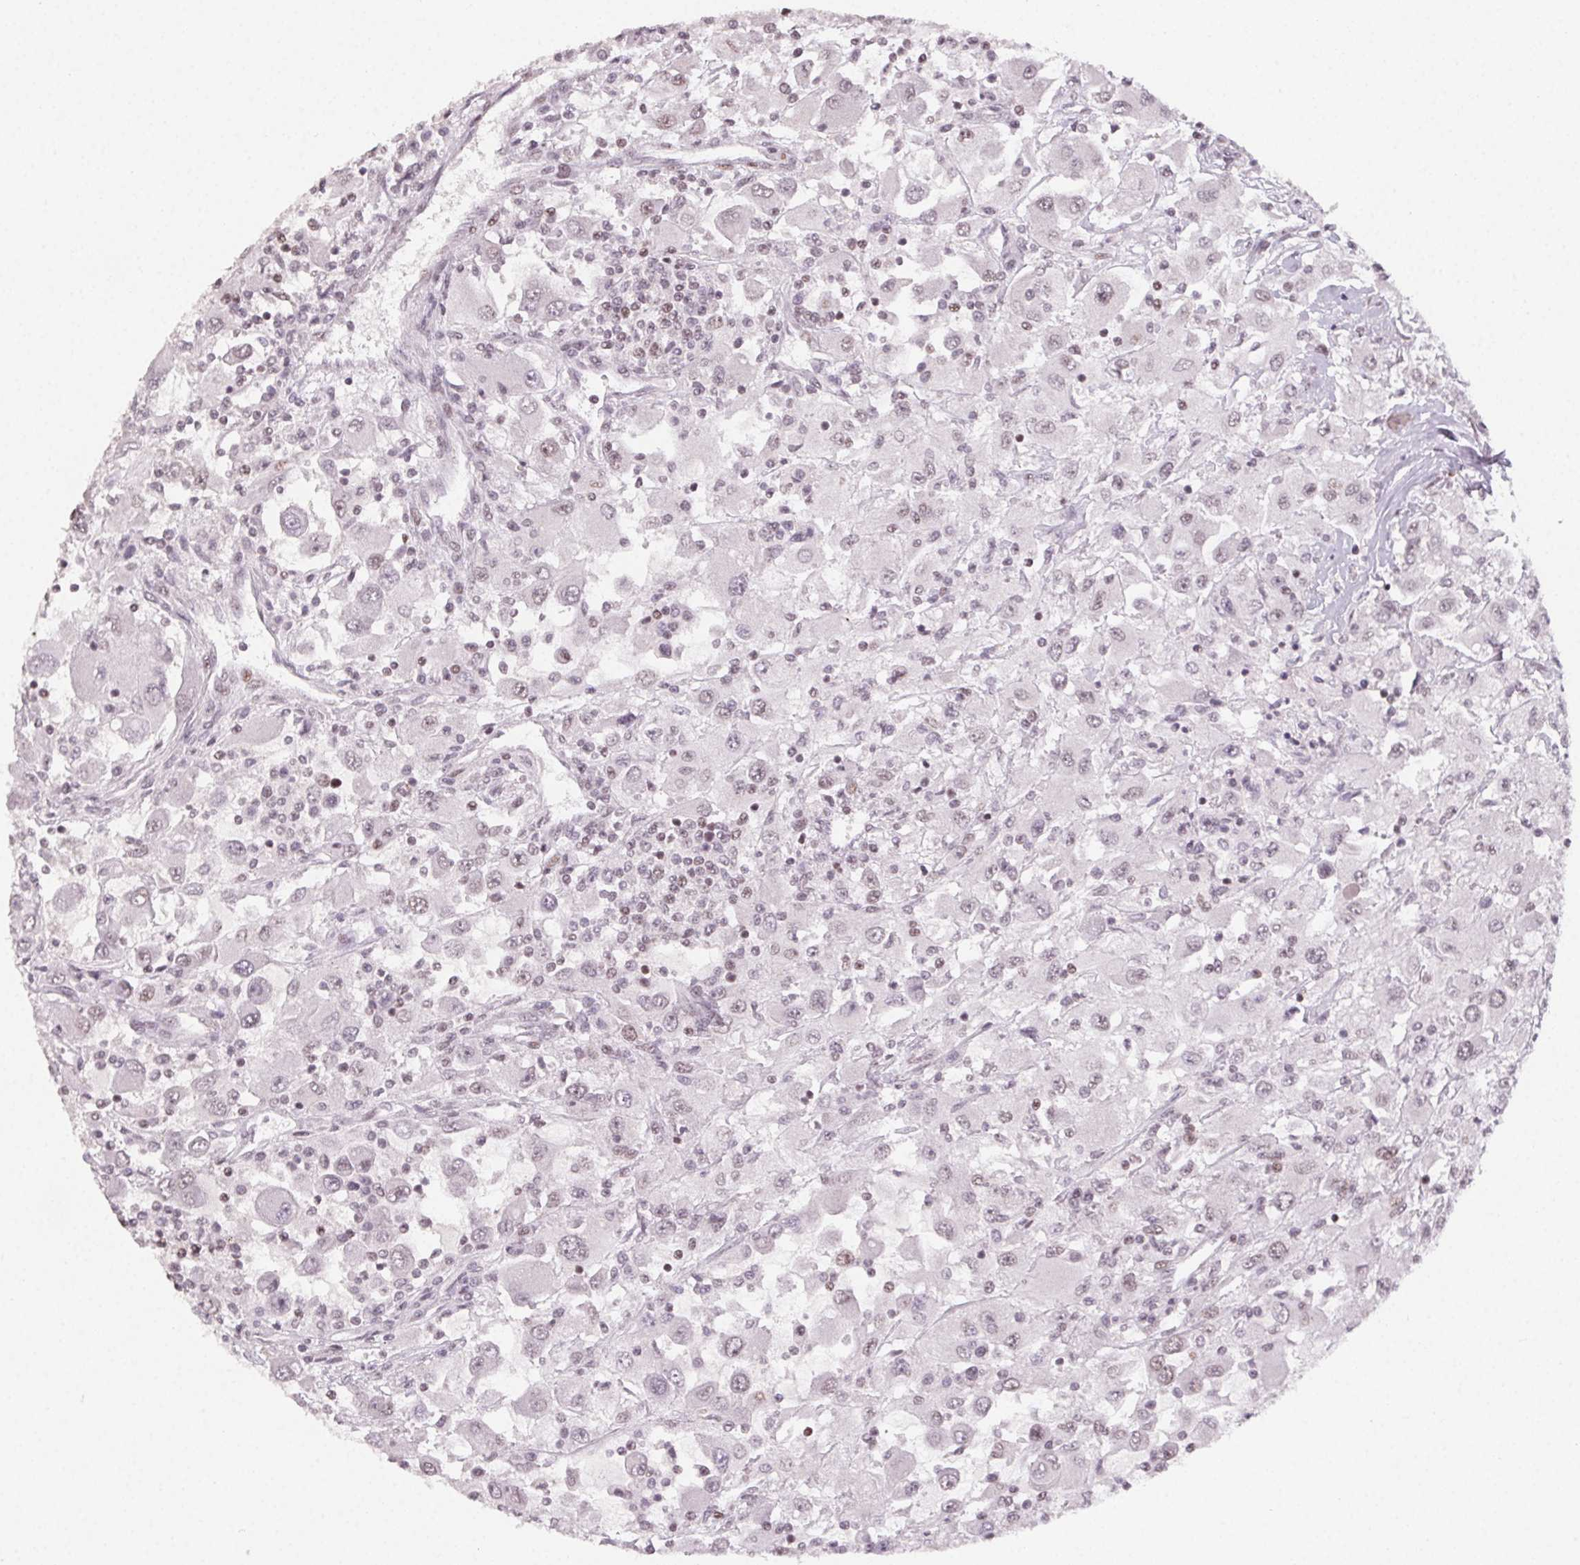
{"staining": {"intensity": "weak", "quantity": "<25%", "location": "nuclear"}, "tissue": "renal cancer", "cell_type": "Tumor cells", "image_type": "cancer", "snomed": [{"axis": "morphology", "description": "Adenocarcinoma, NOS"}, {"axis": "topography", "description": "Kidney"}], "caption": "An immunohistochemistry photomicrograph of renal adenocarcinoma is shown. There is no staining in tumor cells of renal adenocarcinoma.", "gene": "KMT2A", "patient": {"sex": "female", "age": 67}}